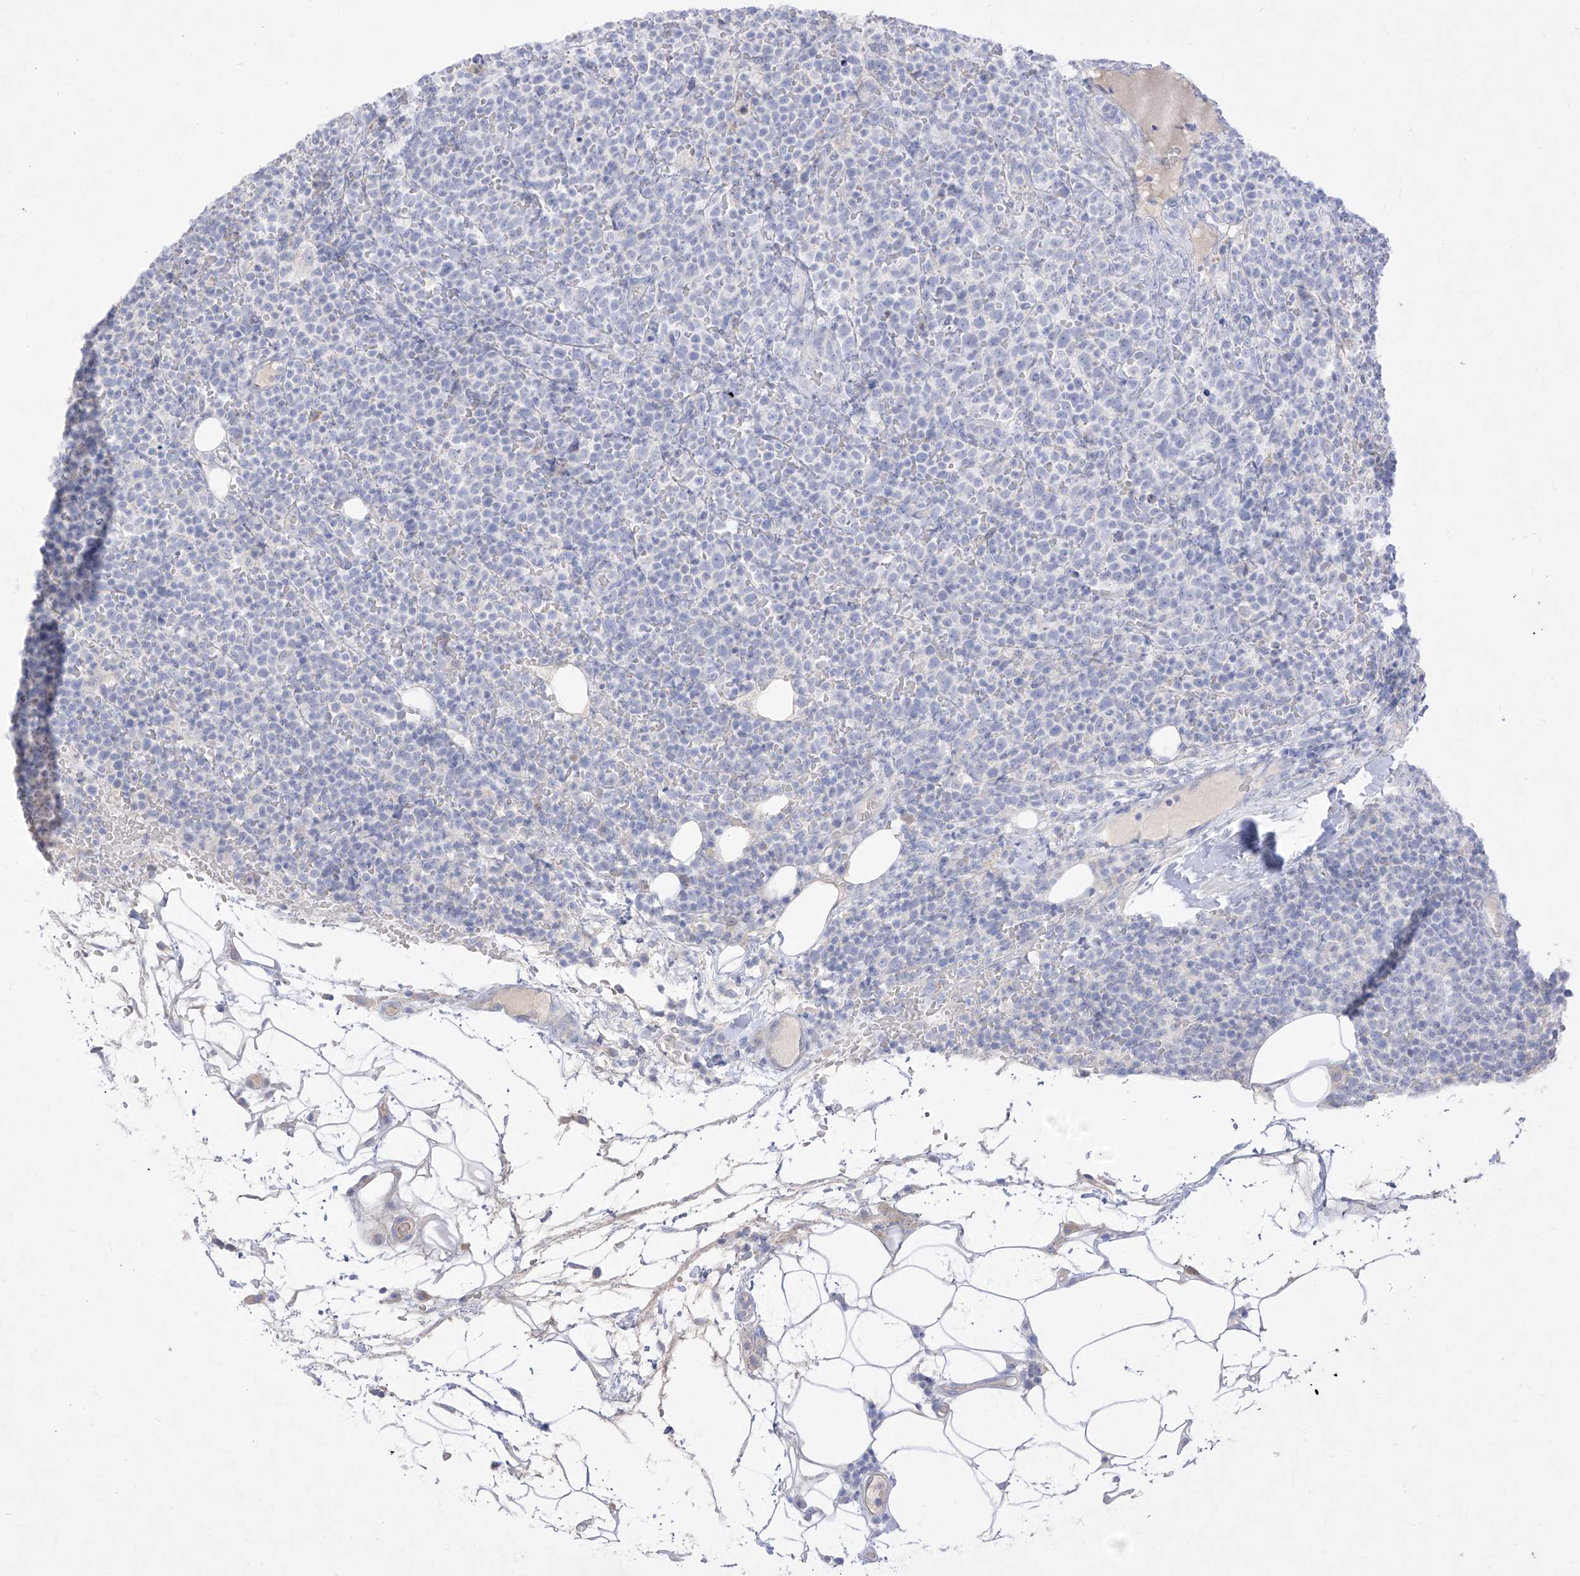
{"staining": {"intensity": "negative", "quantity": "none", "location": "none"}, "tissue": "lymphoma", "cell_type": "Tumor cells", "image_type": "cancer", "snomed": [{"axis": "morphology", "description": "Malignant lymphoma, non-Hodgkin's type, High grade"}, {"axis": "topography", "description": "Lymph node"}], "caption": "Tumor cells show no significant positivity in high-grade malignant lymphoma, non-Hodgkin's type.", "gene": "TGM4", "patient": {"sex": "male", "age": 61}}